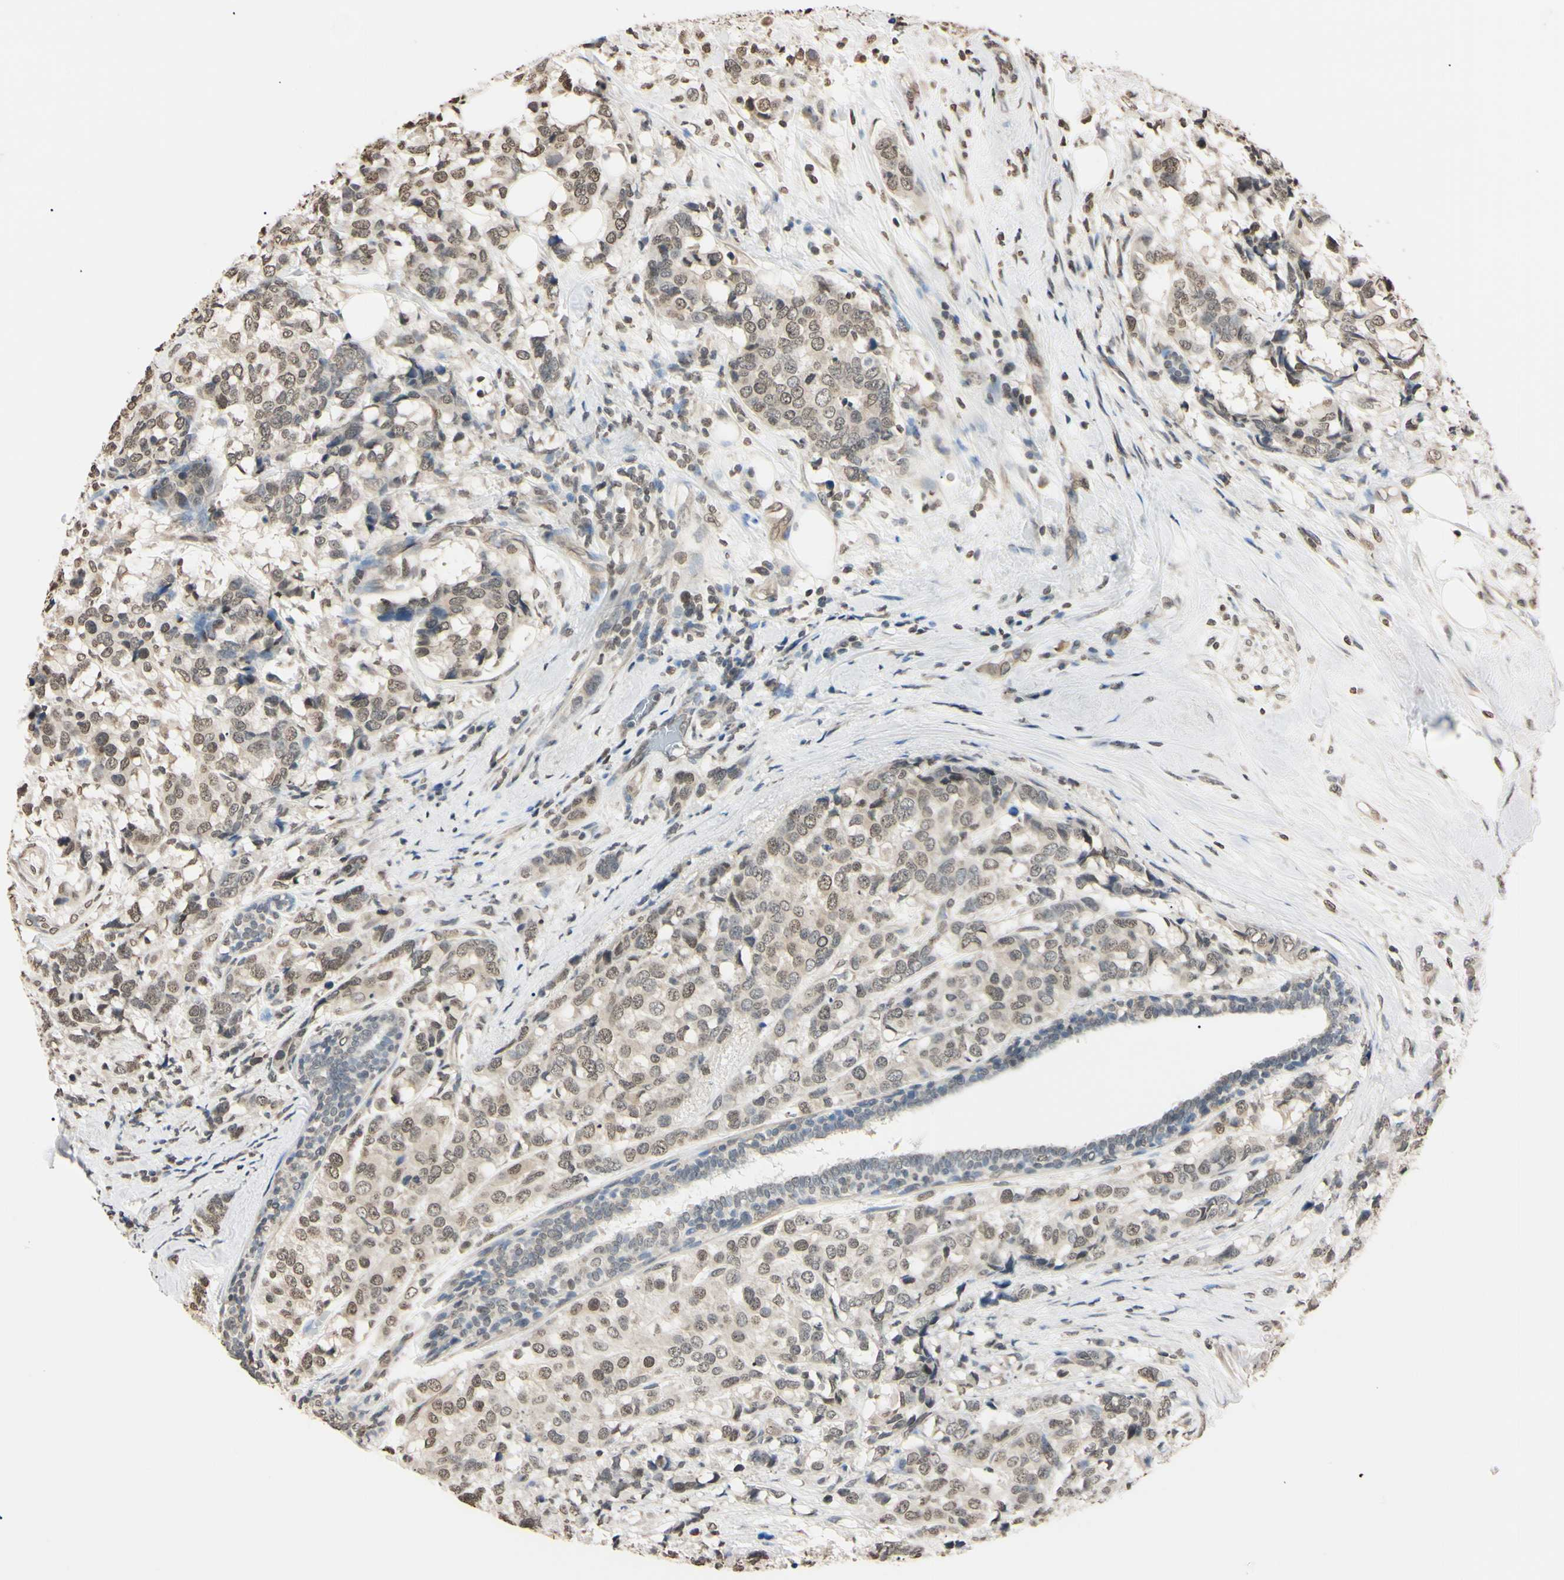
{"staining": {"intensity": "weak", "quantity": ">75%", "location": "nuclear"}, "tissue": "breast cancer", "cell_type": "Tumor cells", "image_type": "cancer", "snomed": [{"axis": "morphology", "description": "Lobular carcinoma"}, {"axis": "topography", "description": "Breast"}], "caption": "Human breast cancer (lobular carcinoma) stained with a protein marker exhibits weak staining in tumor cells.", "gene": "CDC45", "patient": {"sex": "female", "age": 59}}